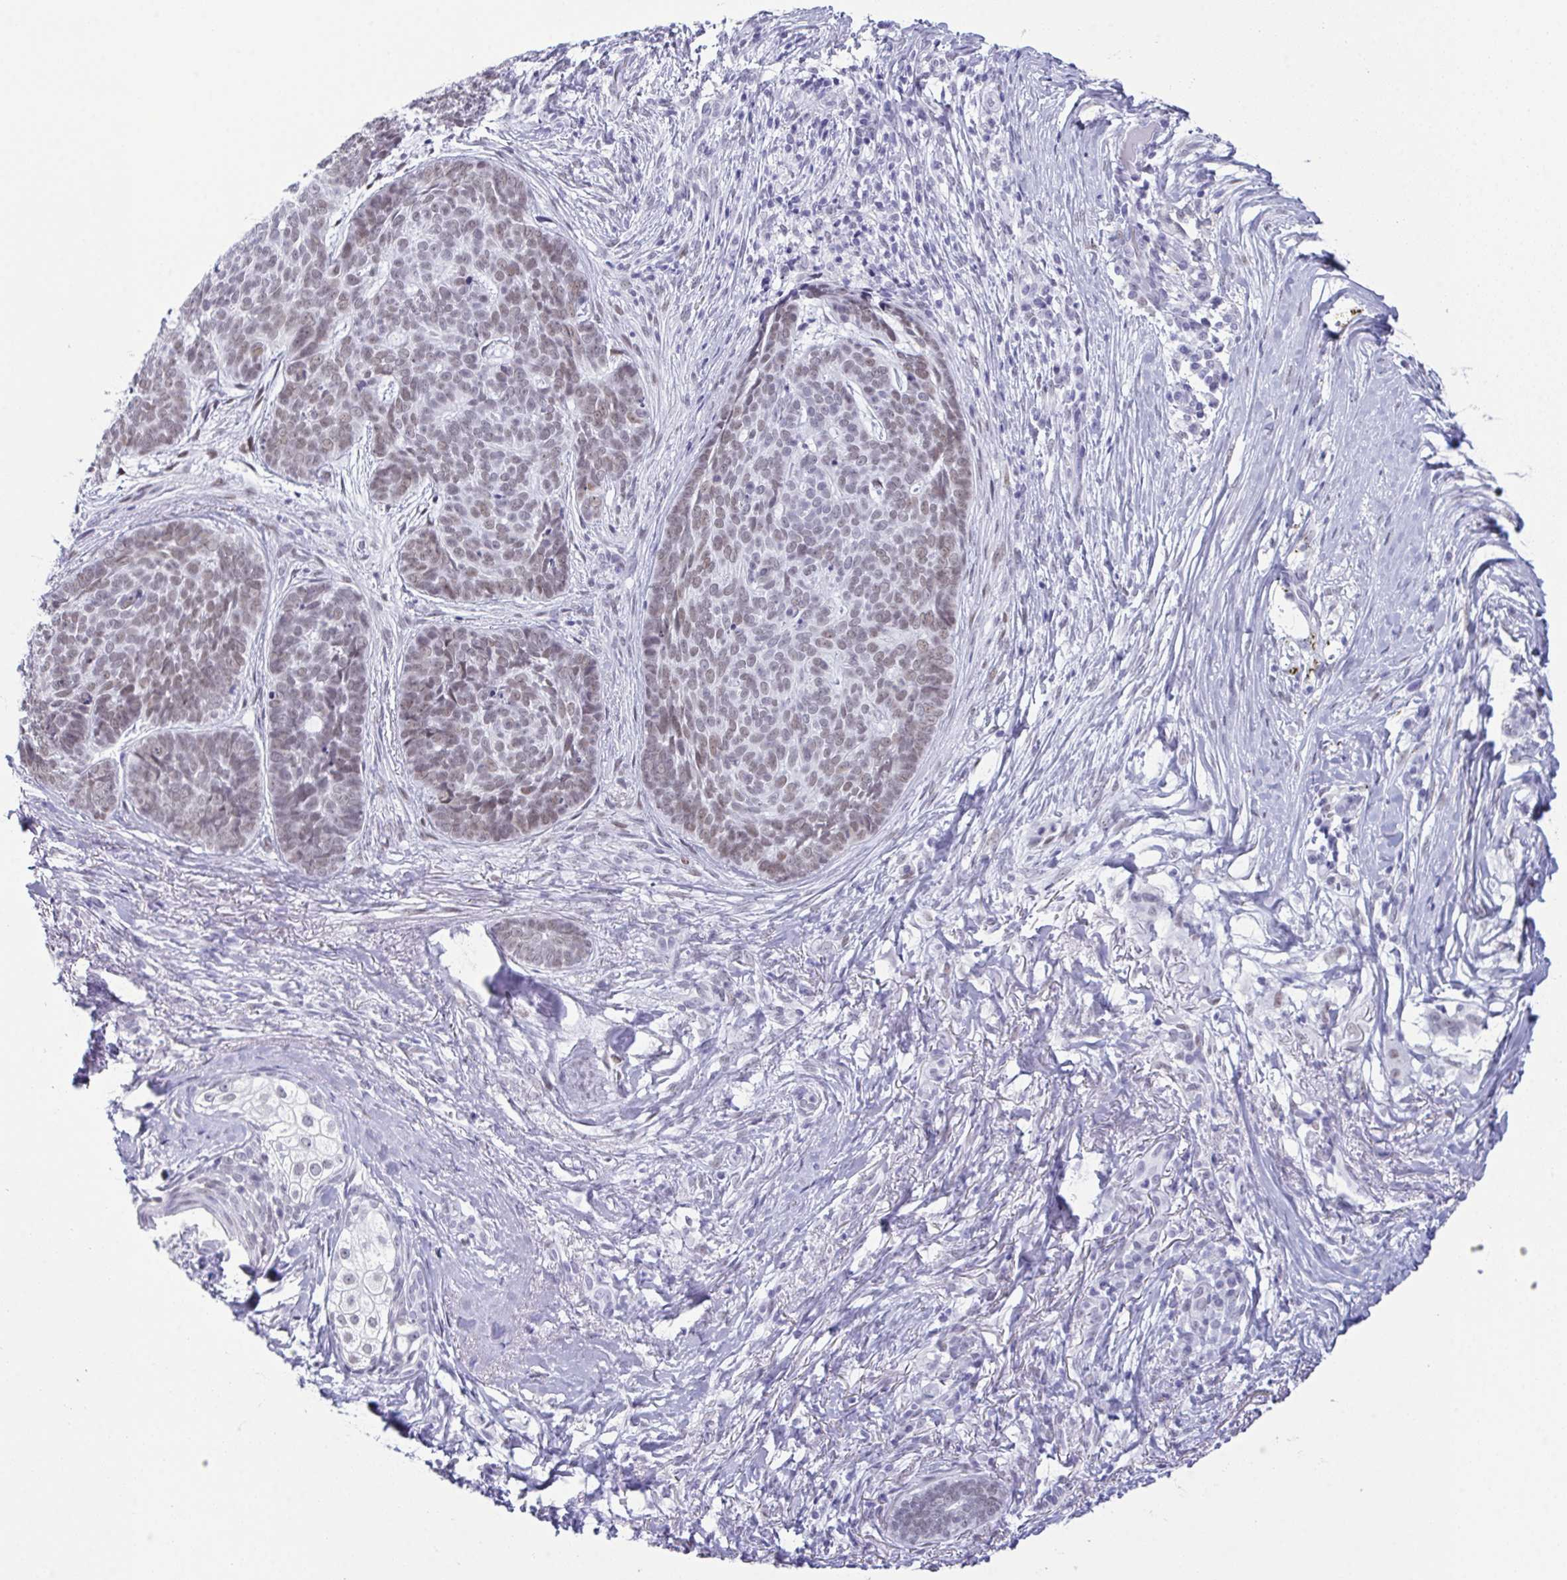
{"staining": {"intensity": "weak", "quantity": "25%-75%", "location": "nuclear"}, "tissue": "skin cancer", "cell_type": "Tumor cells", "image_type": "cancer", "snomed": [{"axis": "morphology", "description": "Basal cell carcinoma"}, {"axis": "topography", "description": "Skin"}, {"axis": "topography", "description": "Skin of nose"}], "caption": "Protein analysis of skin cancer (basal cell carcinoma) tissue exhibits weak nuclear positivity in approximately 25%-75% of tumor cells.", "gene": "SUGP2", "patient": {"sex": "female", "age": 81}}